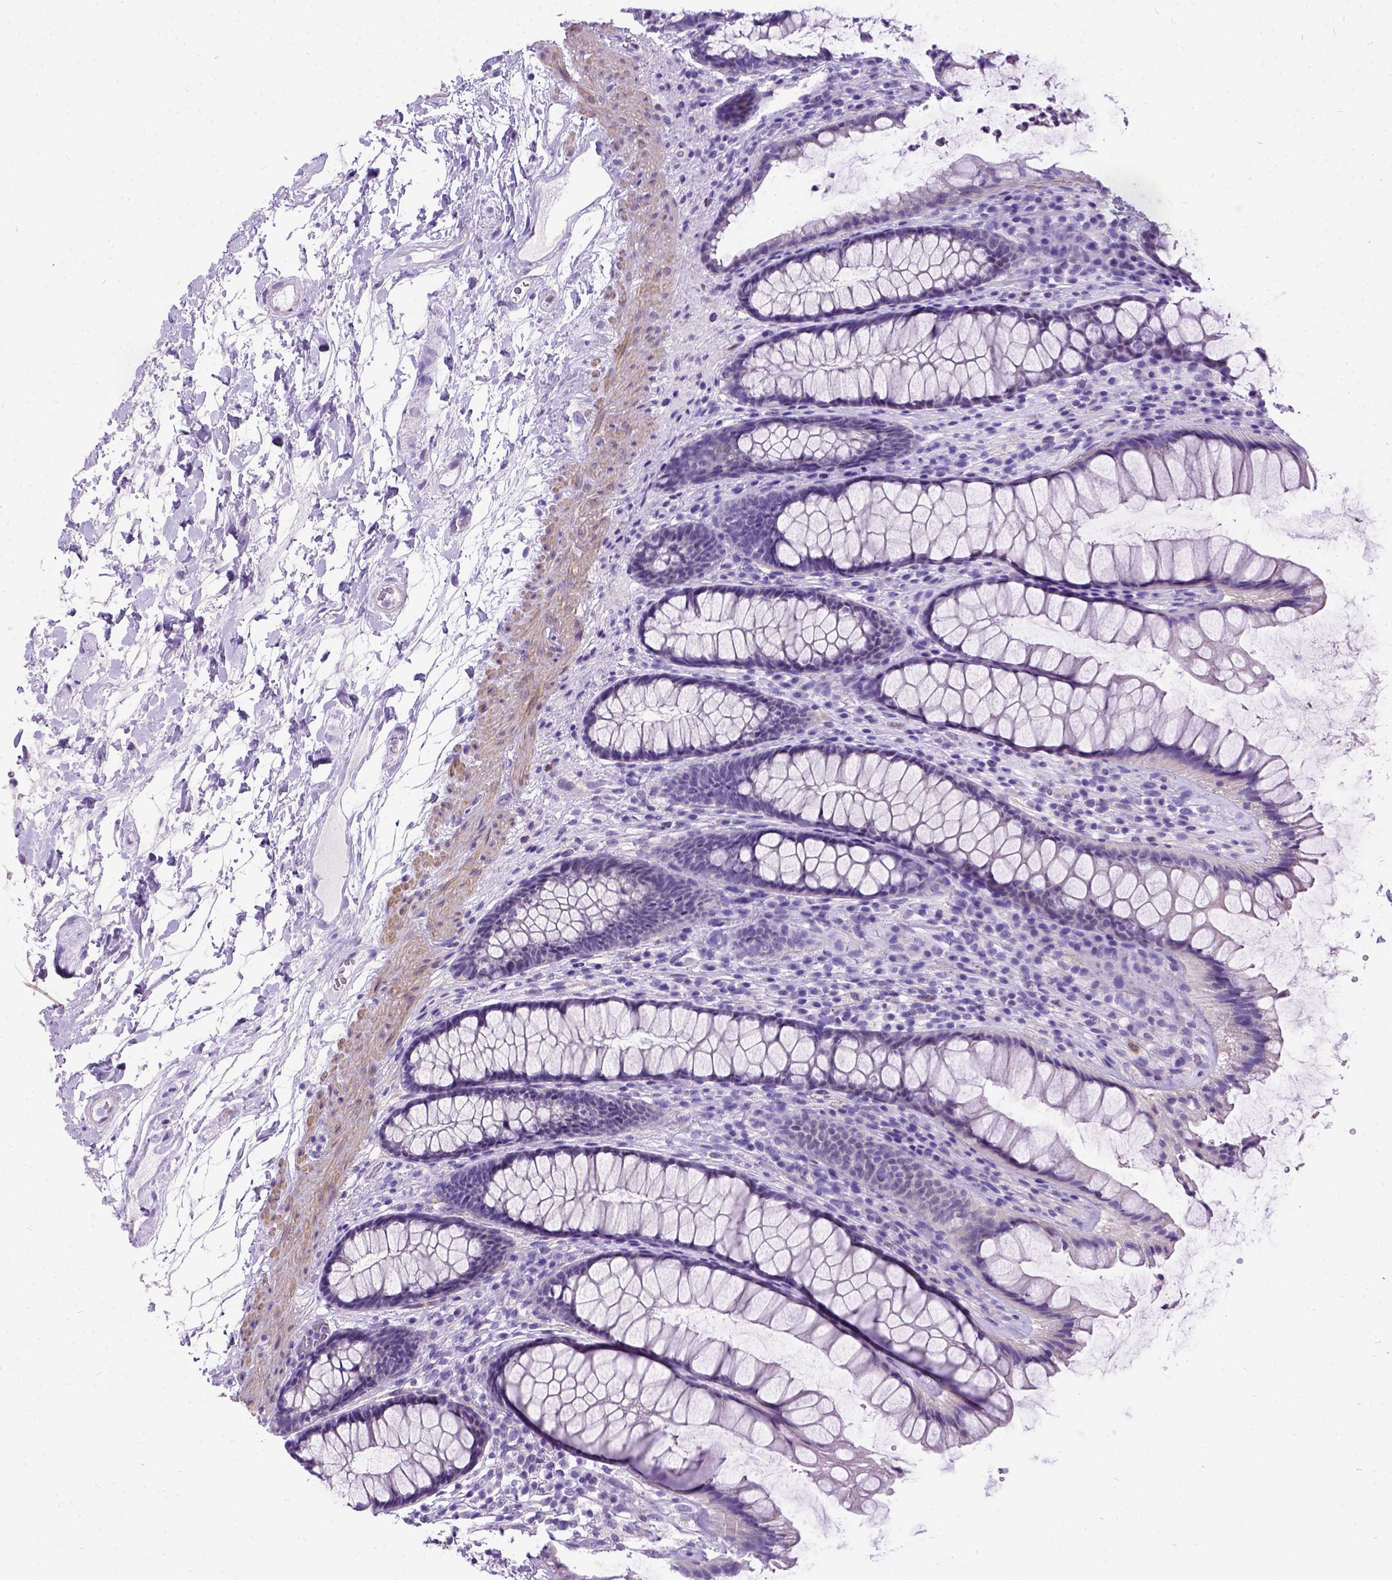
{"staining": {"intensity": "negative", "quantity": "none", "location": "none"}, "tissue": "rectum", "cell_type": "Glandular cells", "image_type": "normal", "snomed": [{"axis": "morphology", "description": "Normal tissue, NOS"}, {"axis": "topography", "description": "Rectum"}], "caption": "Immunohistochemical staining of benign human rectum displays no significant staining in glandular cells.", "gene": "ENSG00000254979", "patient": {"sex": "male", "age": 72}}